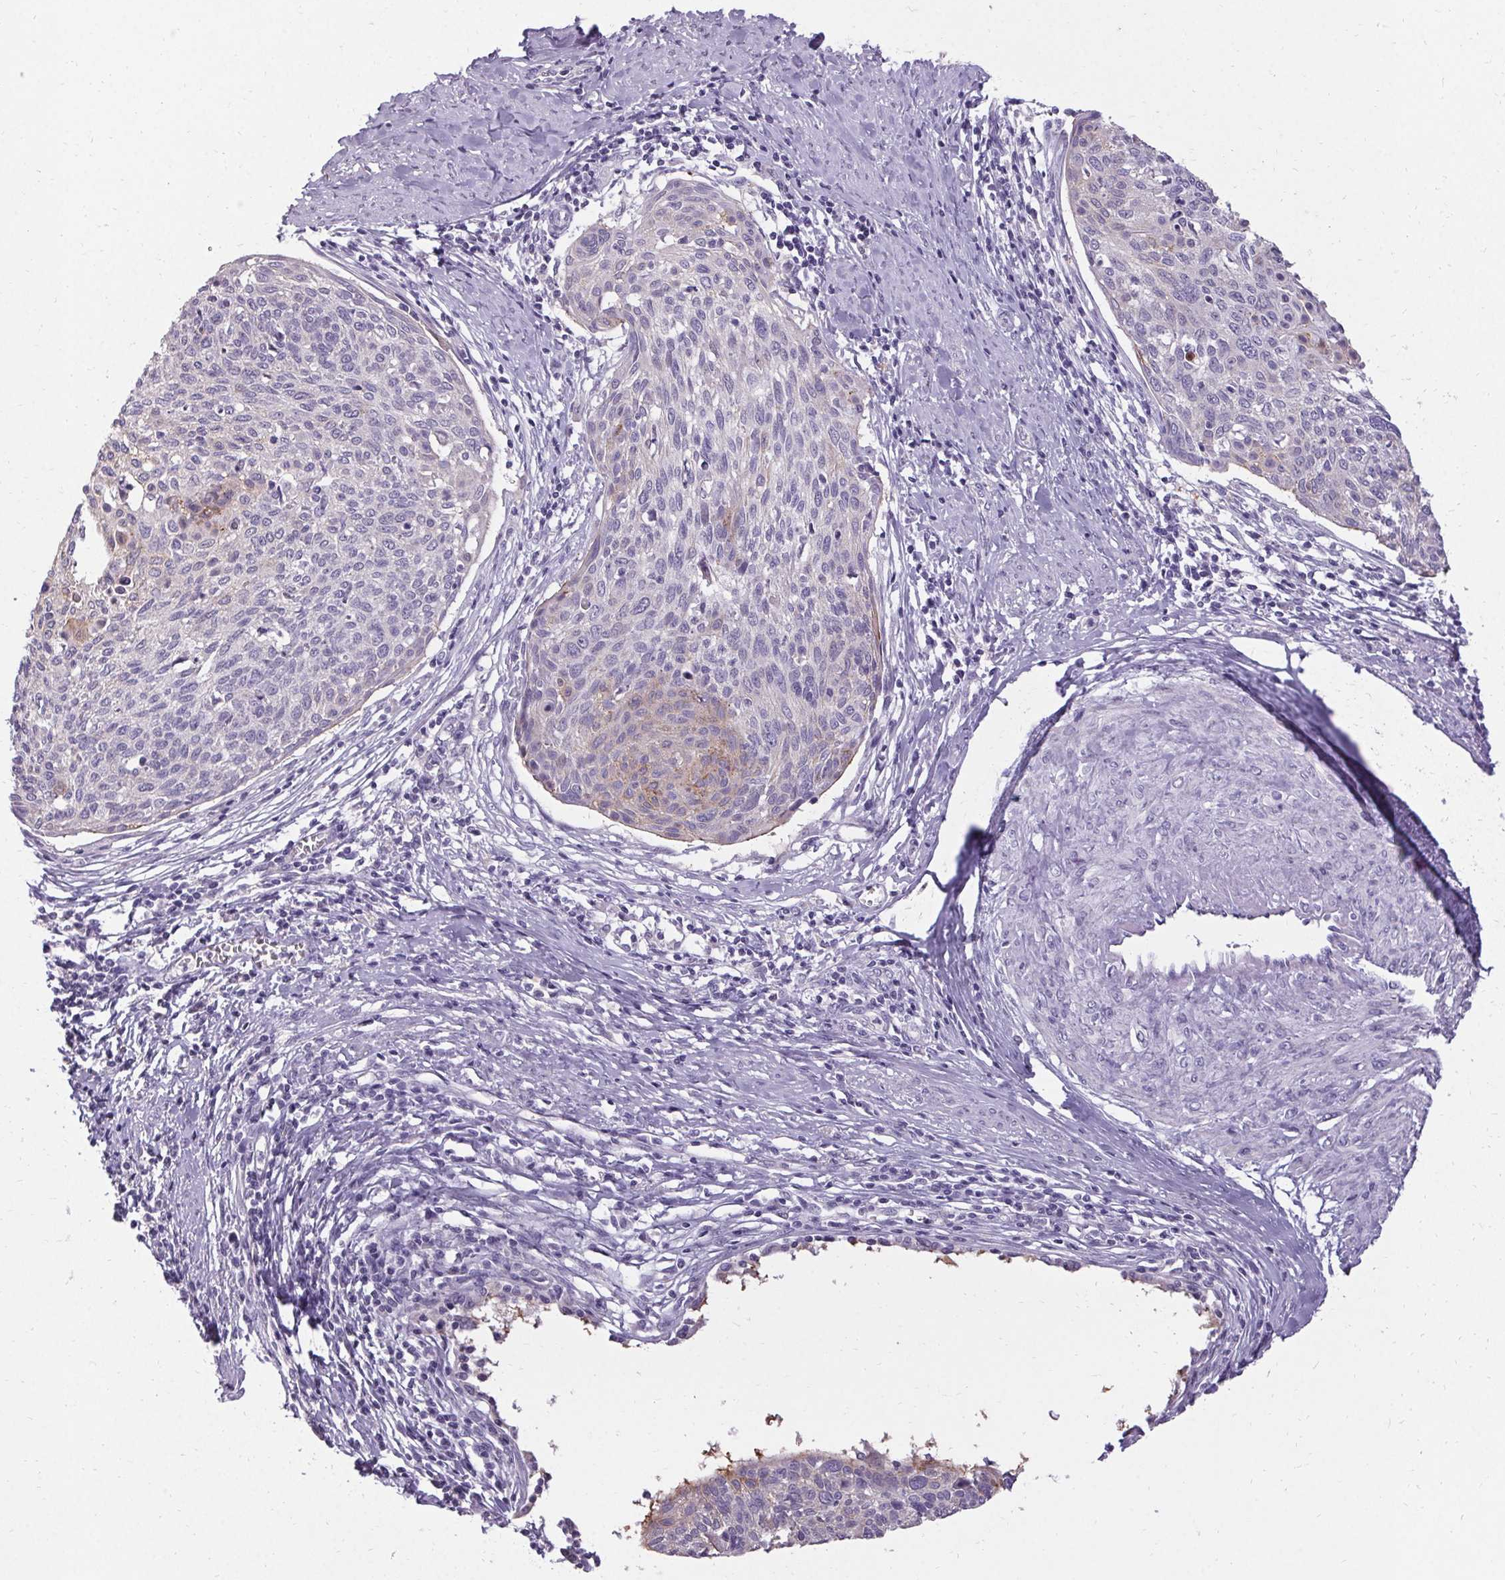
{"staining": {"intensity": "weak", "quantity": "<25%", "location": "cytoplasmic/membranous"}, "tissue": "cervical cancer", "cell_type": "Tumor cells", "image_type": "cancer", "snomed": [{"axis": "morphology", "description": "Squamous cell carcinoma, NOS"}, {"axis": "topography", "description": "Cervix"}], "caption": "Immunohistochemical staining of cervical cancer (squamous cell carcinoma) demonstrates no significant expression in tumor cells.", "gene": "HSD17B3", "patient": {"sex": "female", "age": 49}}